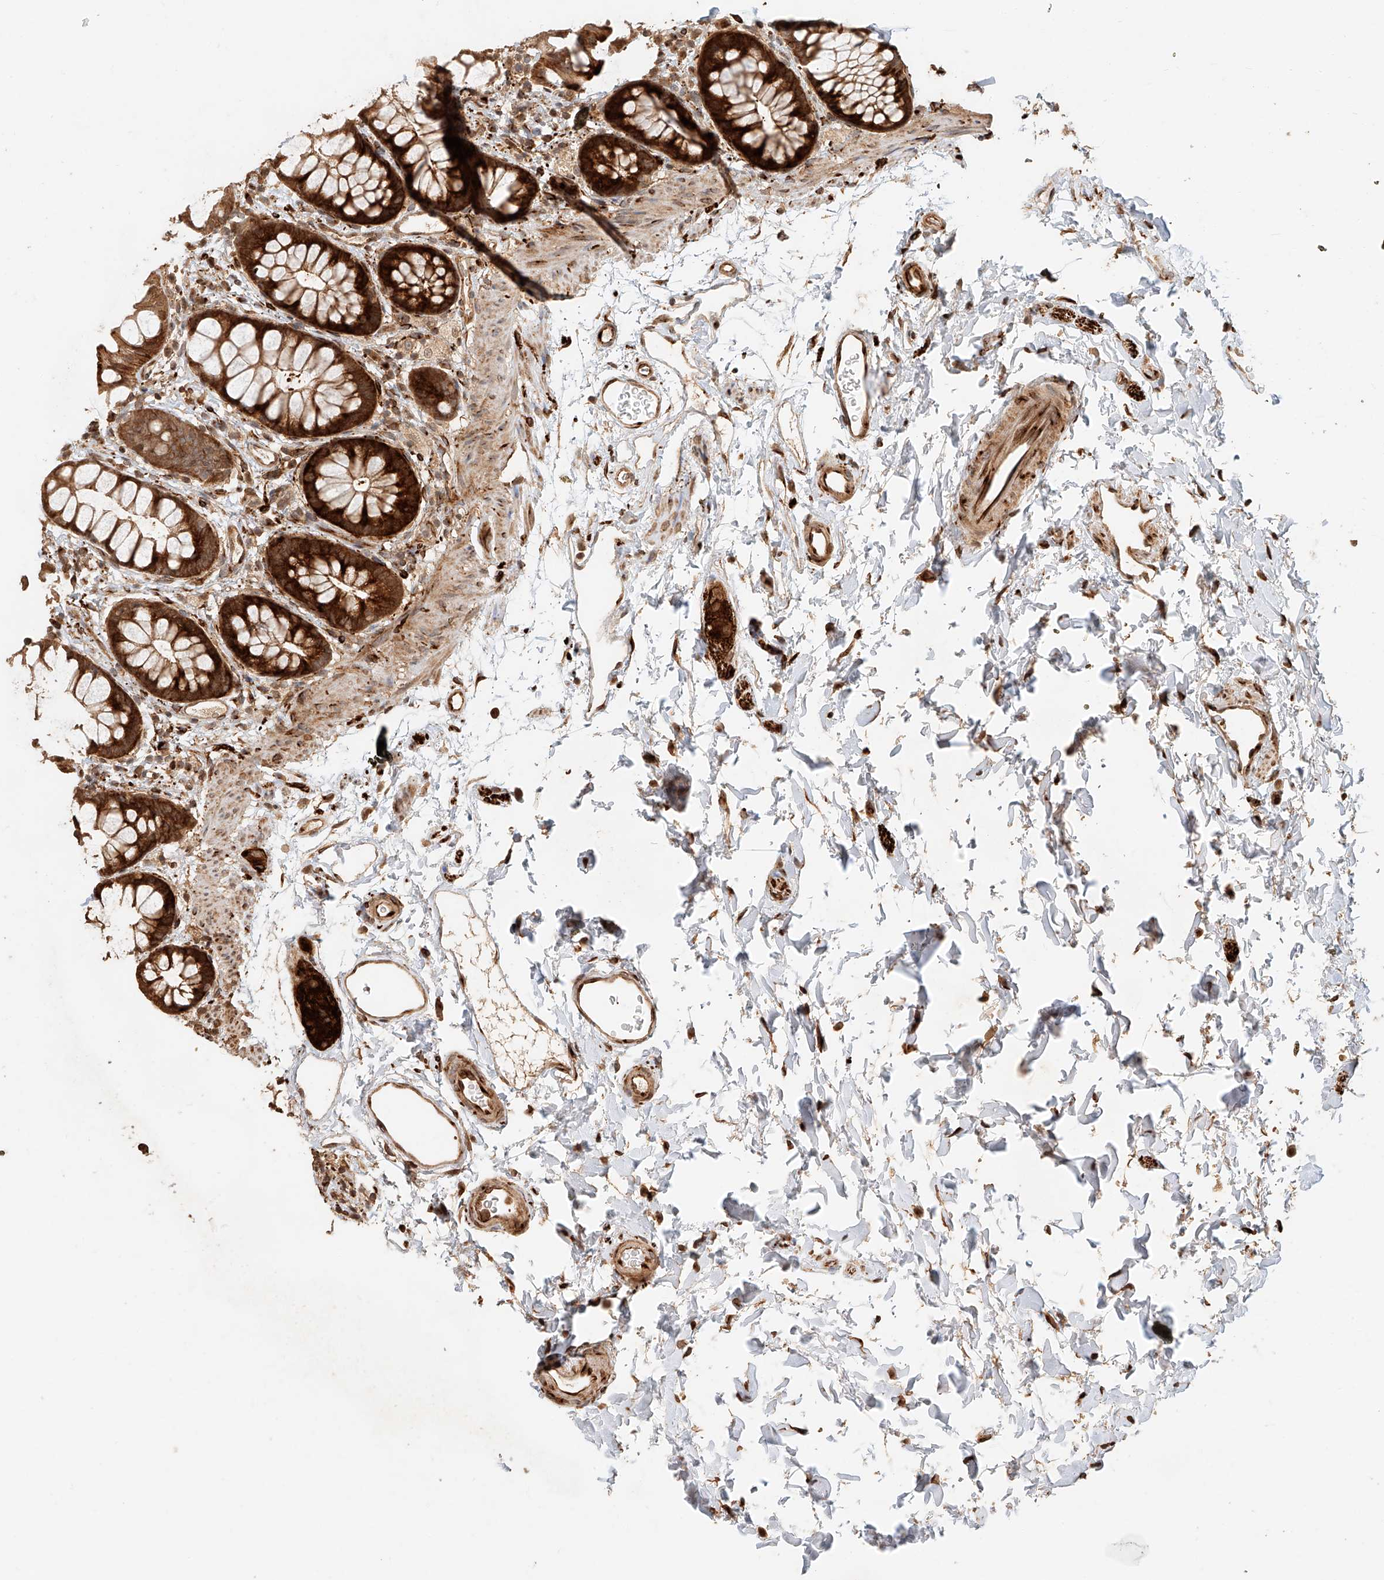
{"staining": {"intensity": "strong", "quantity": ">75%", "location": "cytoplasmic/membranous"}, "tissue": "rectum", "cell_type": "Glandular cells", "image_type": "normal", "snomed": [{"axis": "morphology", "description": "Normal tissue, NOS"}, {"axis": "topography", "description": "Rectum"}], "caption": "Protein expression analysis of benign rectum displays strong cytoplasmic/membranous positivity in about >75% of glandular cells.", "gene": "NAP1L1", "patient": {"sex": "female", "age": 65}}